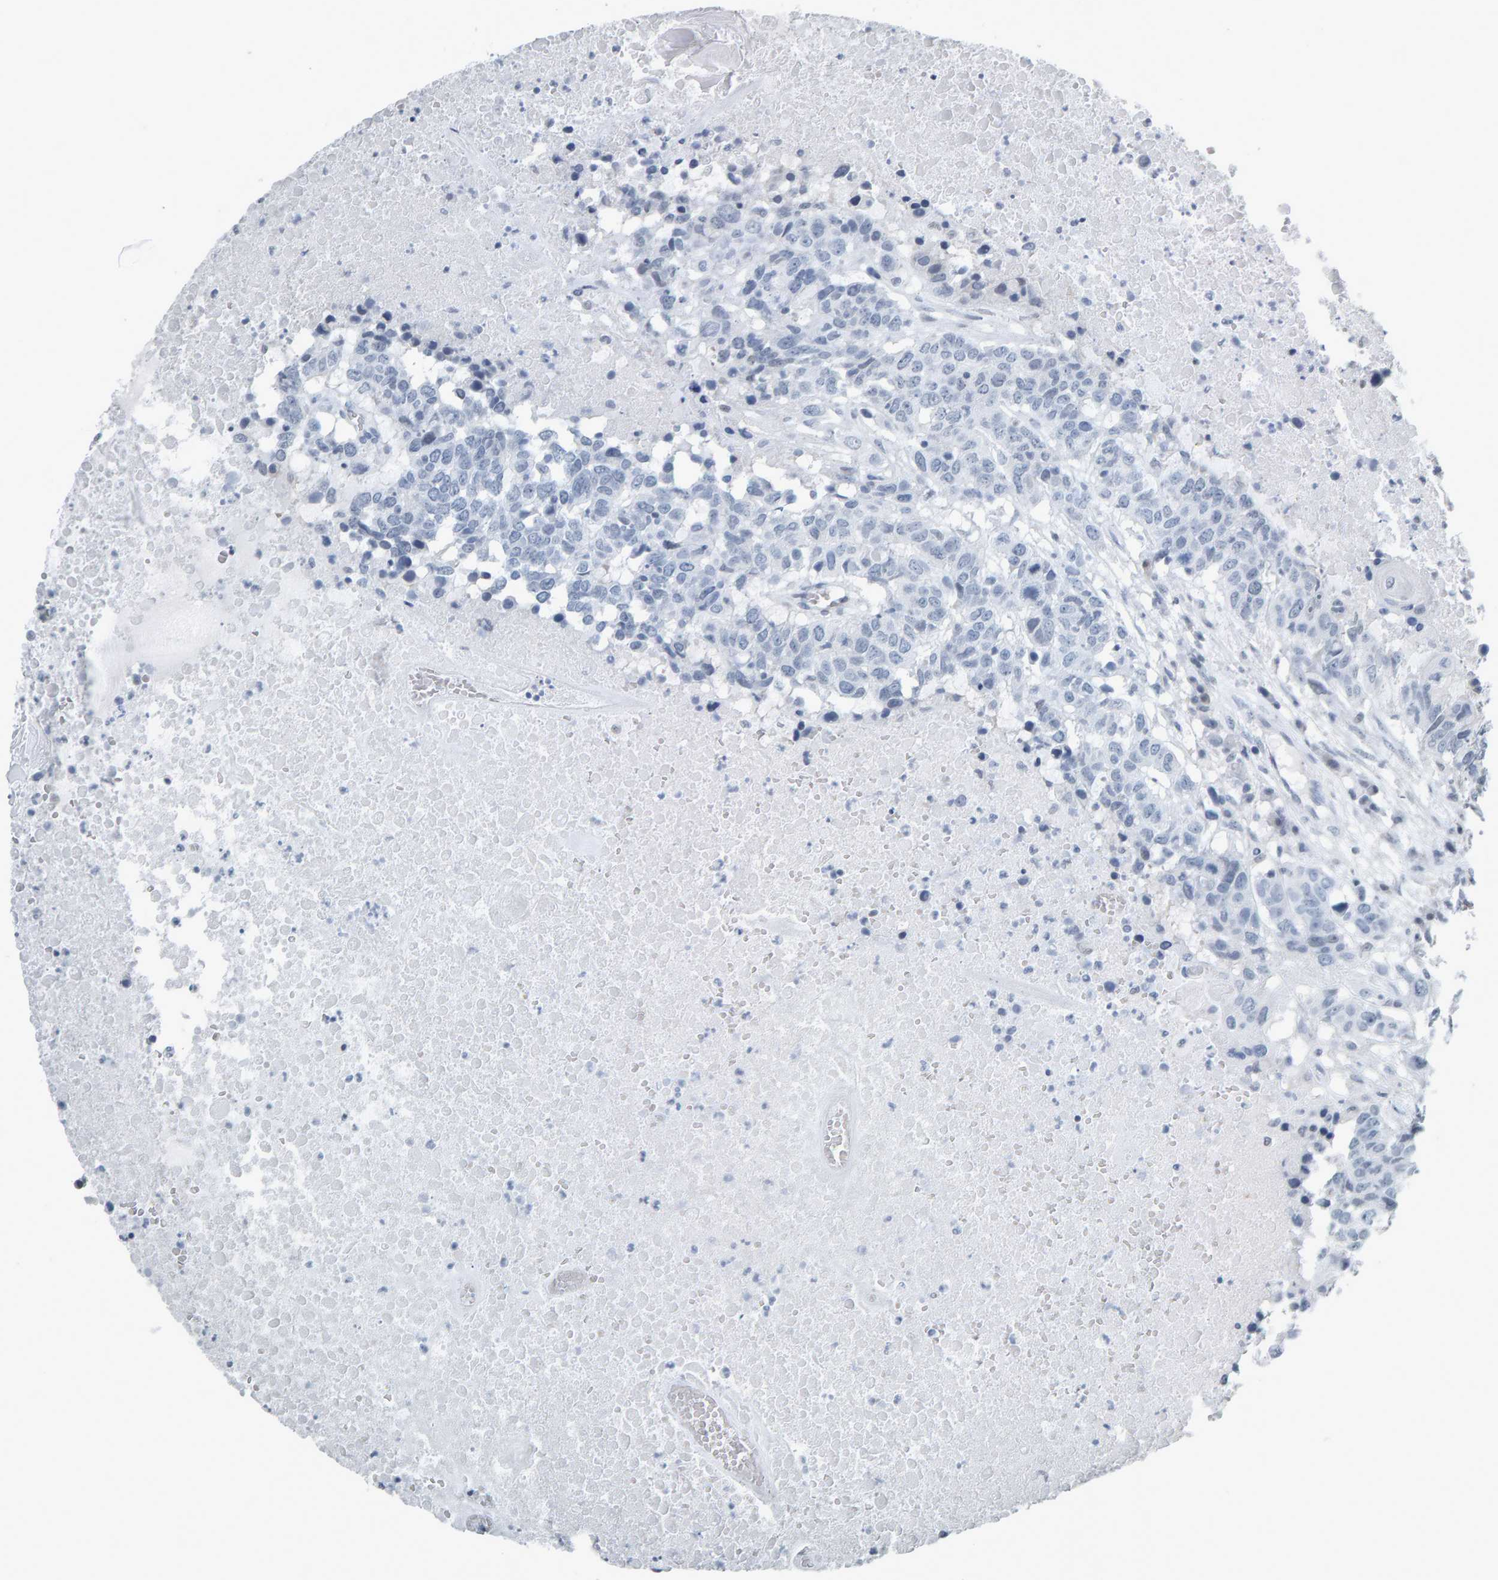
{"staining": {"intensity": "negative", "quantity": "none", "location": "none"}, "tissue": "head and neck cancer", "cell_type": "Tumor cells", "image_type": "cancer", "snomed": [{"axis": "morphology", "description": "Squamous cell carcinoma, NOS"}, {"axis": "topography", "description": "Head-Neck"}], "caption": "The IHC photomicrograph has no significant positivity in tumor cells of squamous cell carcinoma (head and neck) tissue. (DAB (3,3'-diaminobenzidine) immunohistochemistry visualized using brightfield microscopy, high magnification).", "gene": "PYY", "patient": {"sex": "male", "age": 66}}